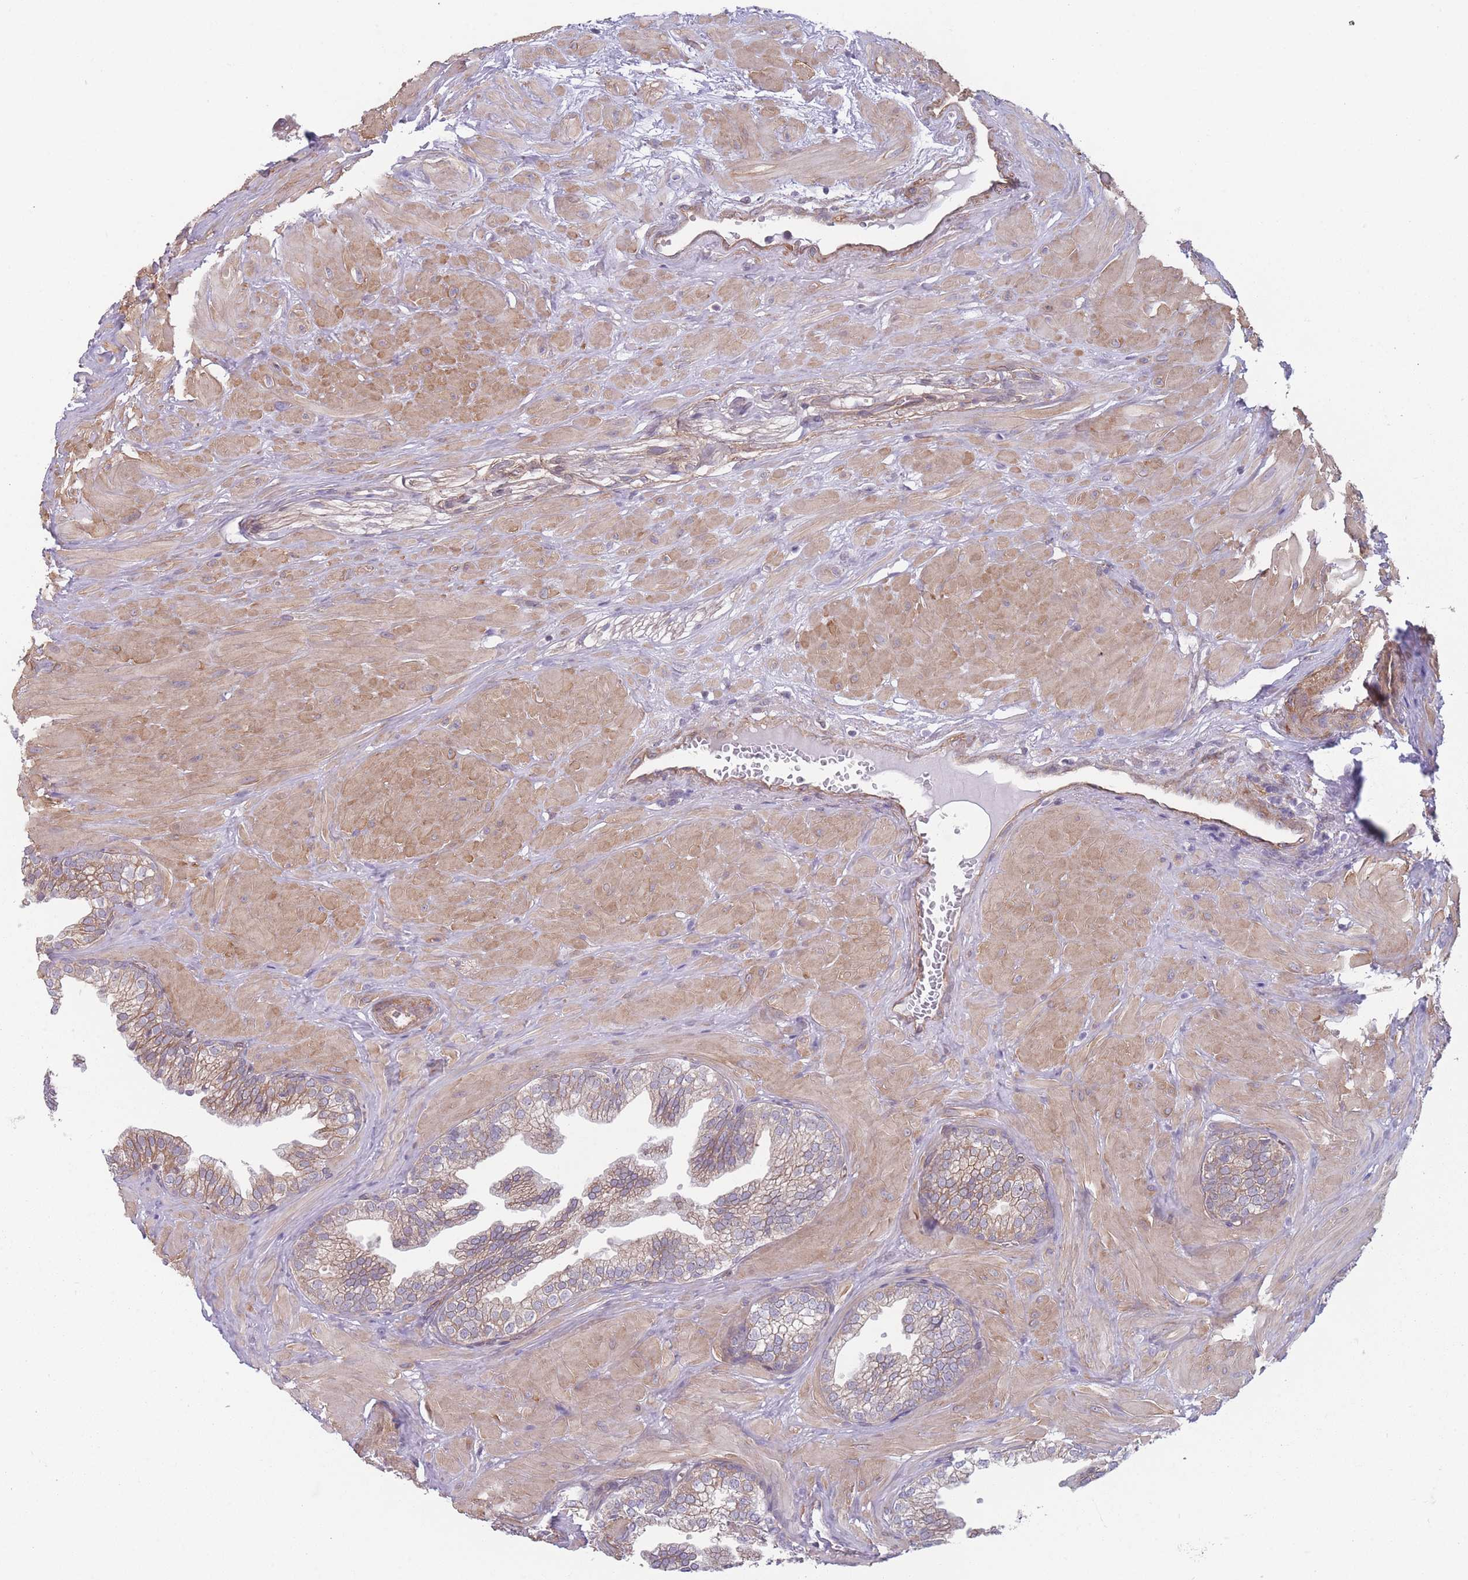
{"staining": {"intensity": "weak", "quantity": "25%-75%", "location": "cytoplasmic/membranous"}, "tissue": "prostate", "cell_type": "Glandular cells", "image_type": "normal", "snomed": [{"axis": "morphology", "description": "Normal tissue, NOS"}, {"axis": "topography", "description": "Prostate"}, {"axis": "topography", "description": "Peripheral nerve tissue"}], "caption": "The image exhibits staining of benign prostate, revealing weak cytoplasmic/membranous protein positivity (brown color) within glandular cells. (DAB IHC, brown staining for protein, blue staining for nuclei).", "gene": "VRK2", "patient": {"sex": "male", "age": 55}}